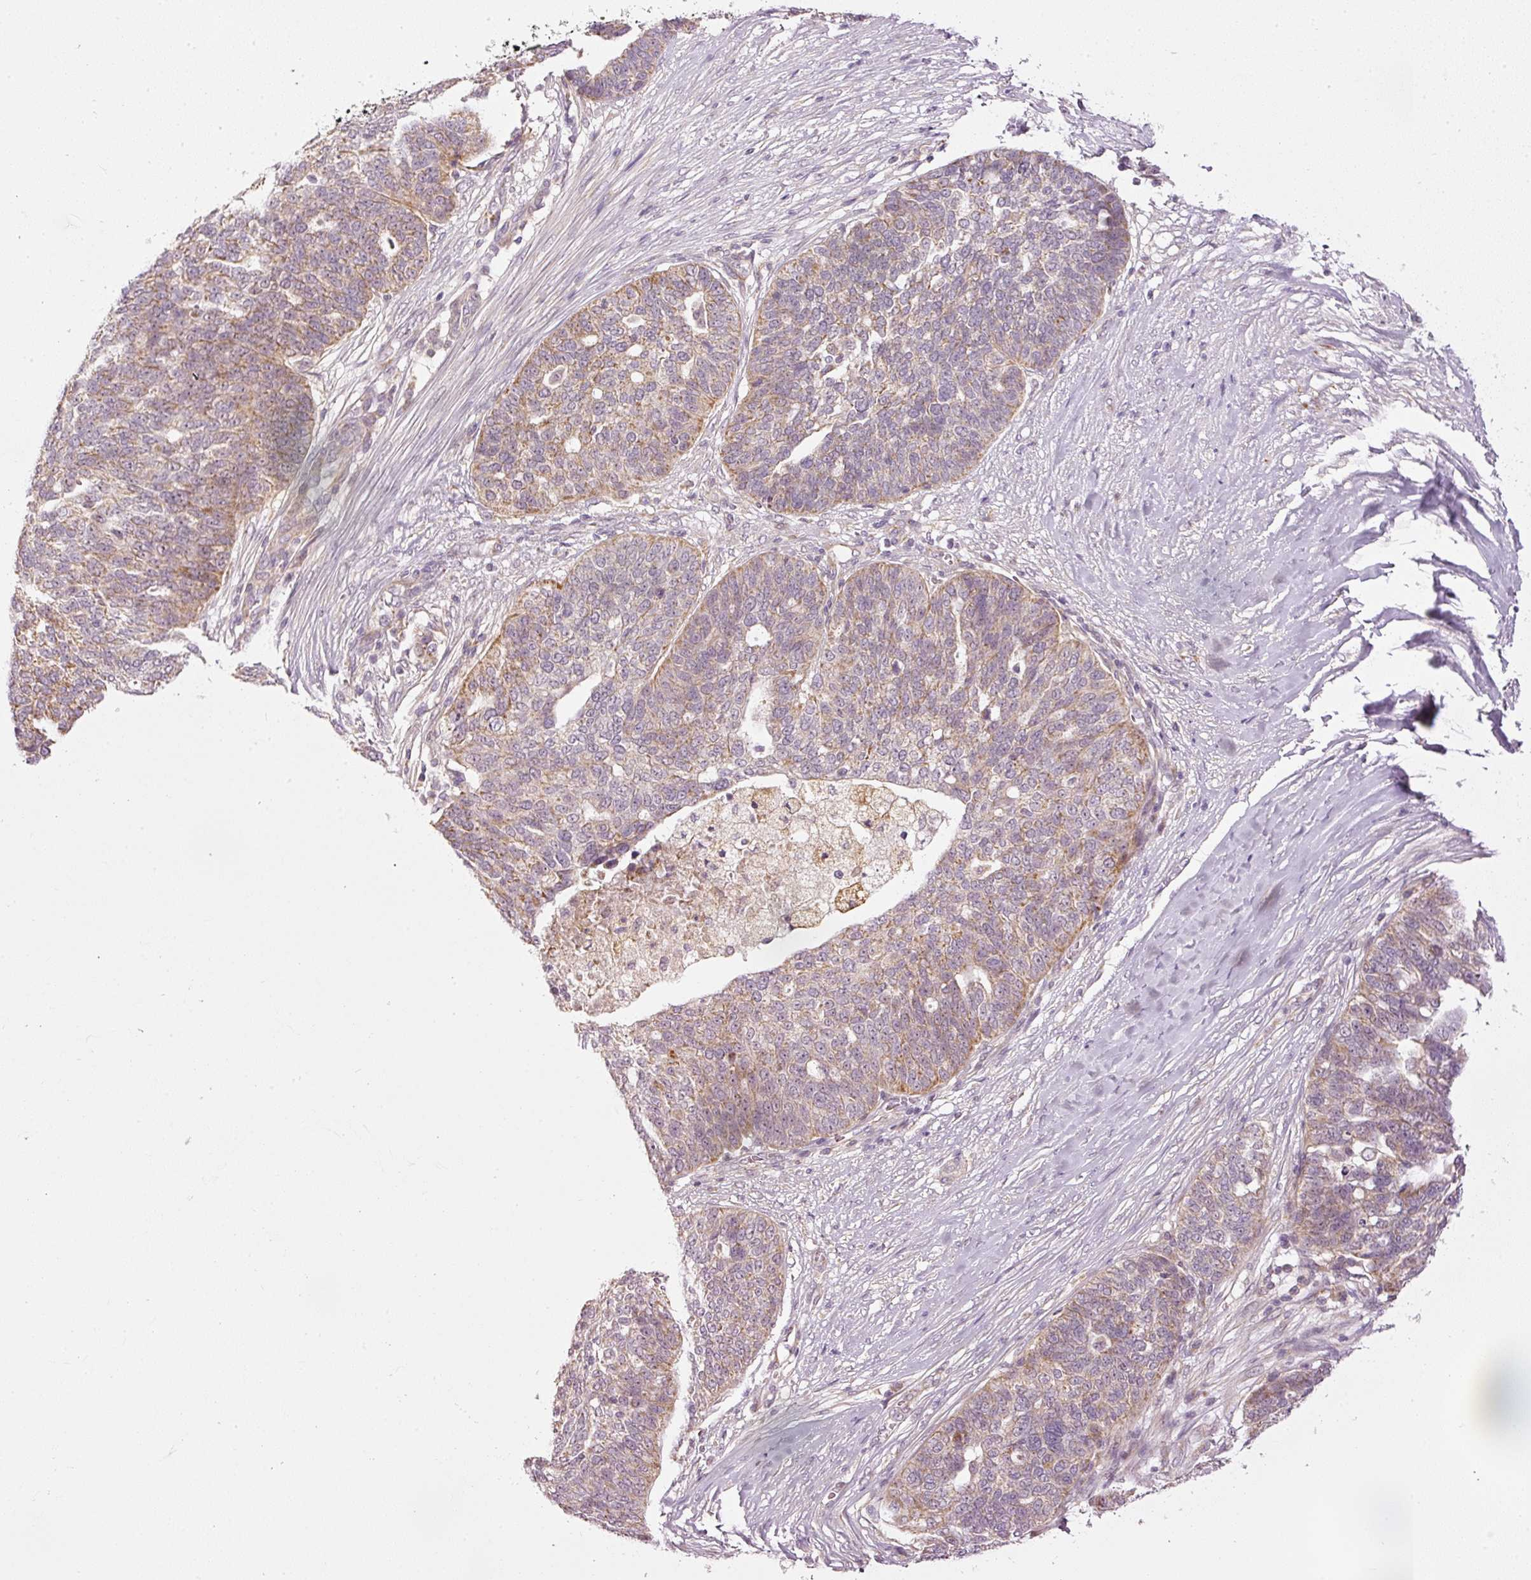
{"staining": {"intensity": "moderate", "quantity": "25%-75%", "location": "cytoplasmic/membranous"}, "tissue": "ovarian cancer", "cell_type": "Tumor cells", "image_type": "cancer", "snomed": [{"axis": "morphology", "description": "Cystadenocarcinoma, serous, NOS"}, {"axis": "topography", "description": "Ovary"}], "caption": "This photomicrograph reveals IHC staining of ovarian serous cystadenocarcinoma, with medium moderate cytoplasmic/membranous positivity in about 25%-75% of tumor cells.", "gene": "CDC20B", "patient": {"sex": "female", "age": 59}}